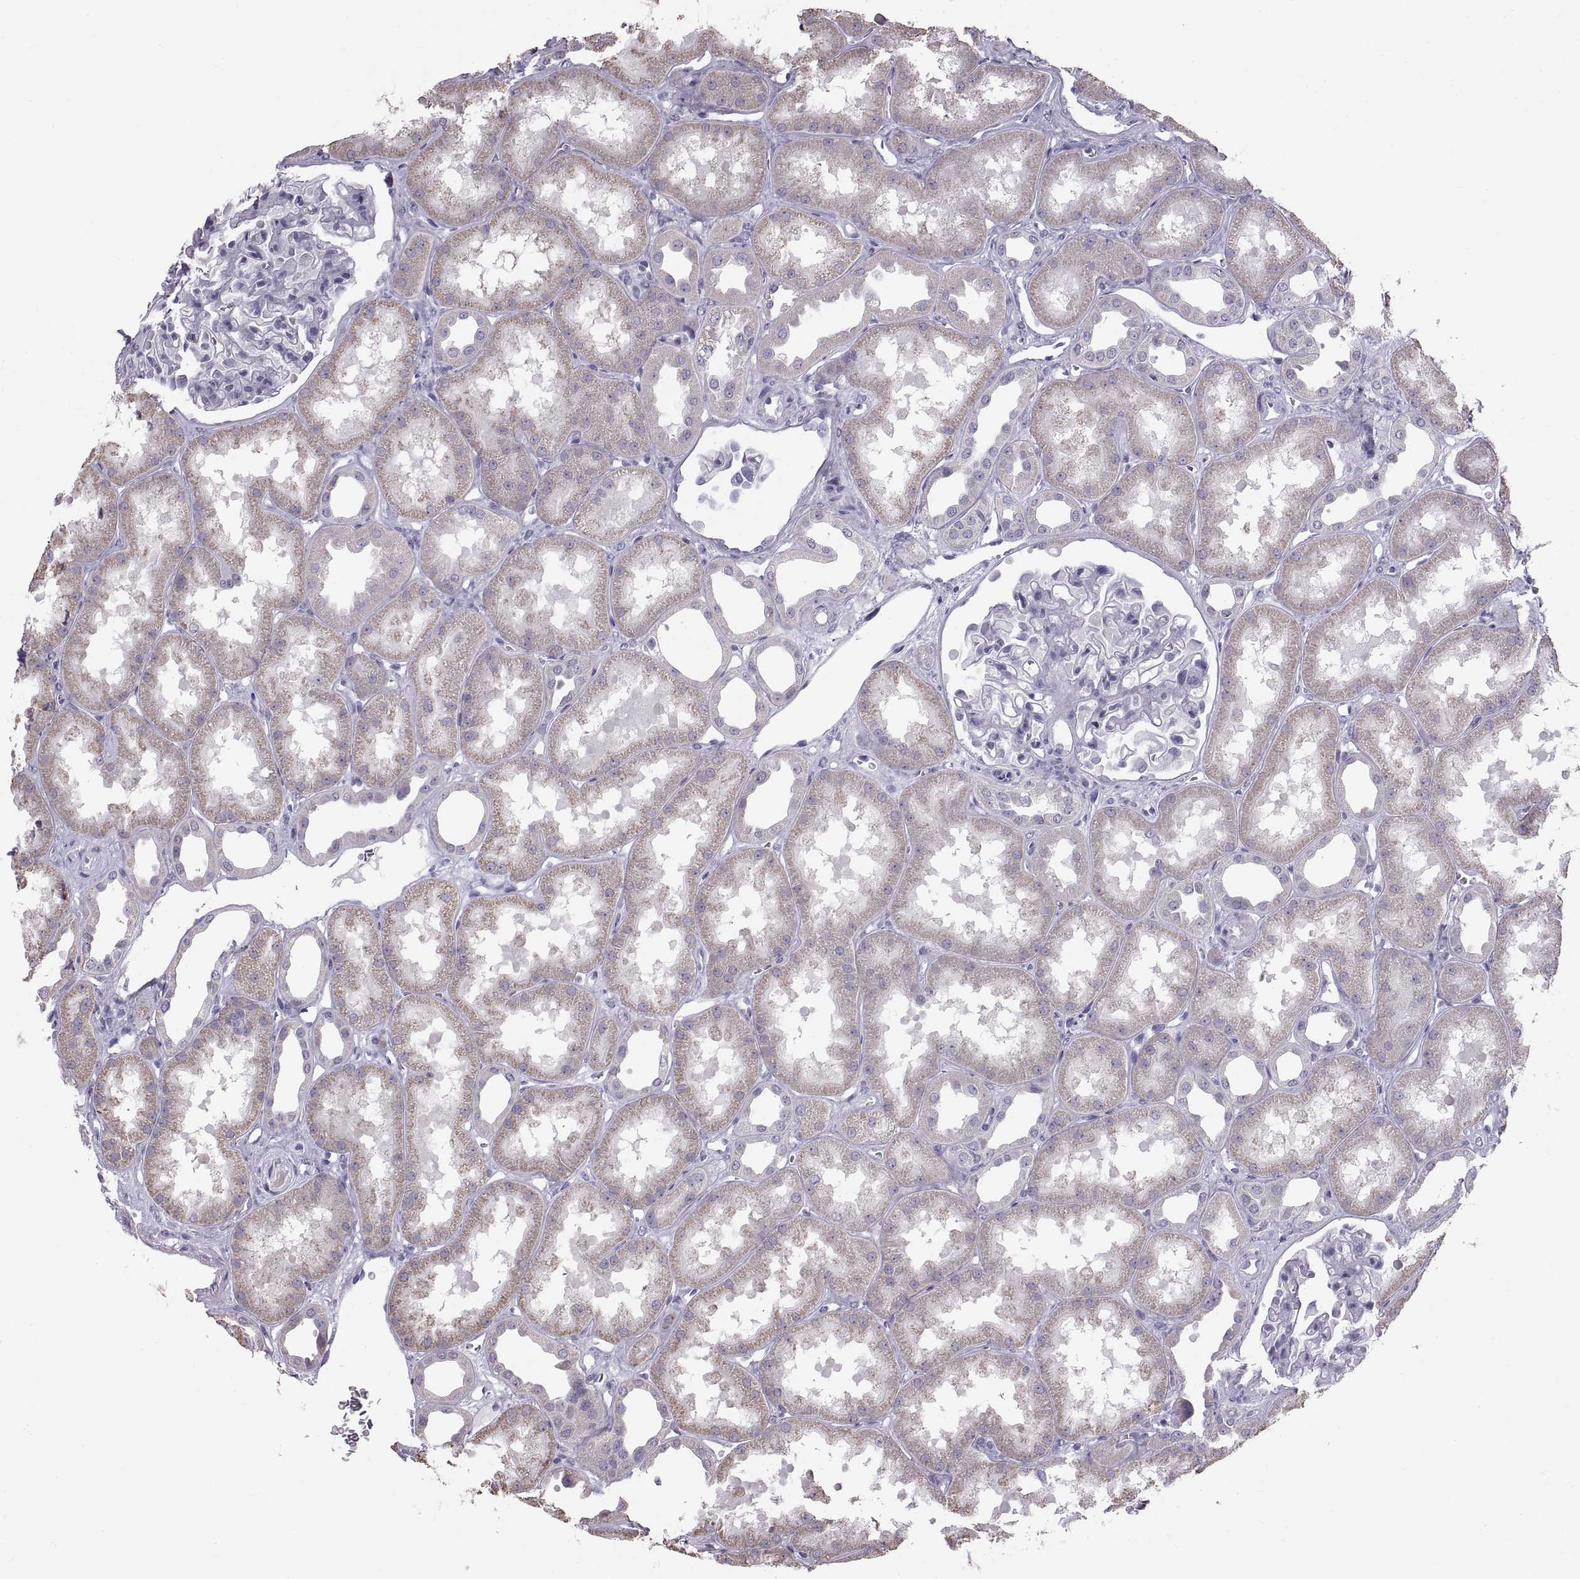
{"staining": {"intensity": "negative", "quantity": "none", "location": "none"}, "tissue": "kidney", "cell_type": "Cells in glomeruli", "image_type": "normal", "snomed": [{"axis": "morphology", "description": "Normal tissue, NOS"}, {"axis": "topography", "description": "Kidney"}], "caption": "Micrograph shows no protein positivity in cells in glomeruli of unremarkable kidney.", "gene": "WBP2NL", "patient": {"sex": "male", "age": 61}}